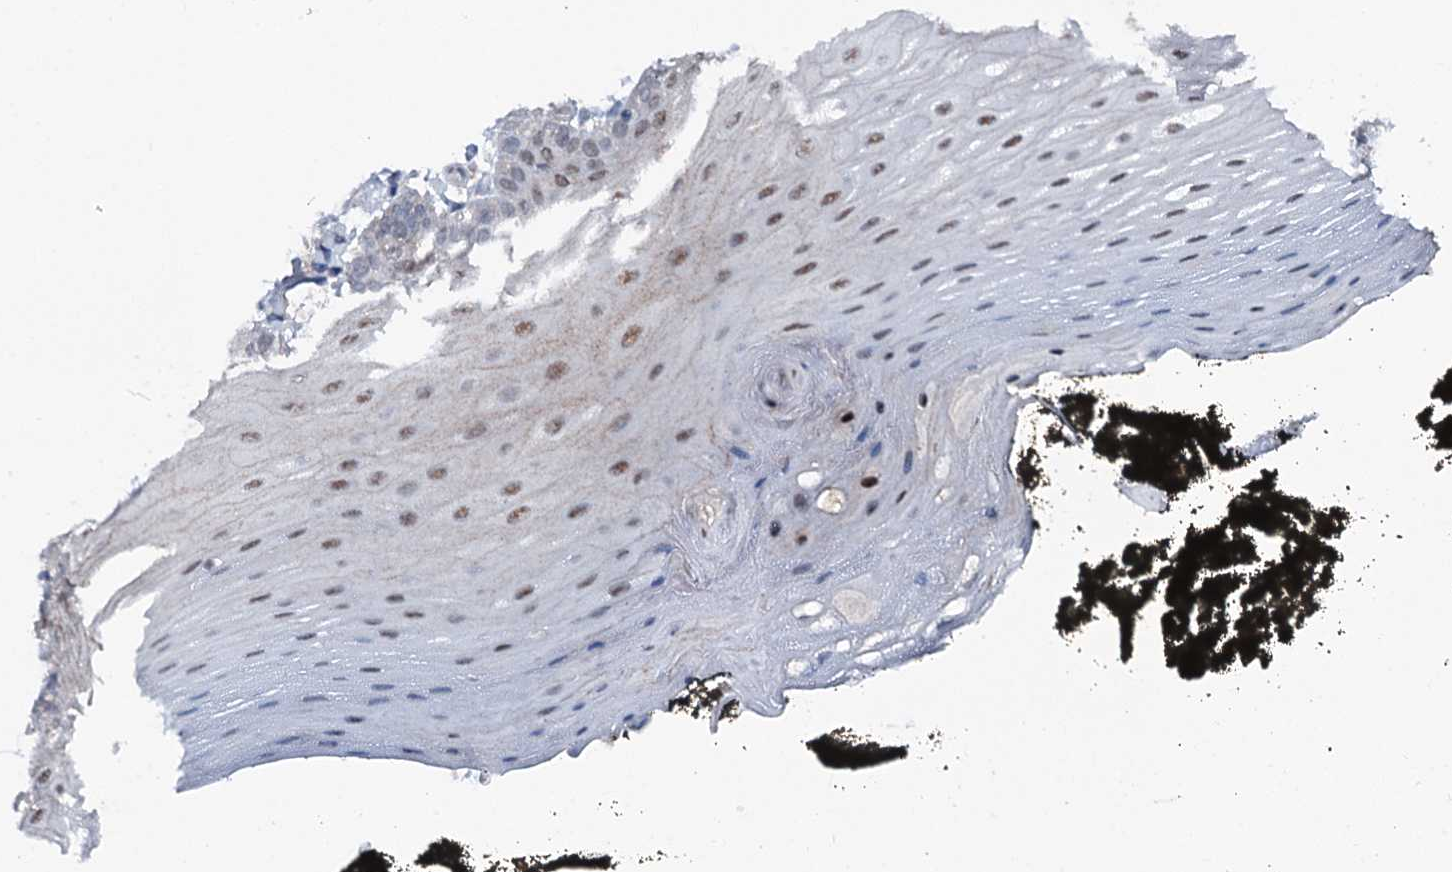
{"staining": {"intensity": "moderate", "quantity": "25%-75%", "location": "nuclear"}, "tissue": "oral mucosa", "cell_type": "Squamous epithelial cells", "image_type": "normal", "snomed": [{"axis": "morphology", "description": "Normal tissue, NOS"}, {"axis": "topography", "description": "Oral tissue"}], "caption": "The micrograph exhibits a brown stain indicating the presence of a protein in the nuclear of squamous epithelial cells in oral mucosa.", "gene": "PSMD13", "patient": {"sex": "male", "age": 74}}